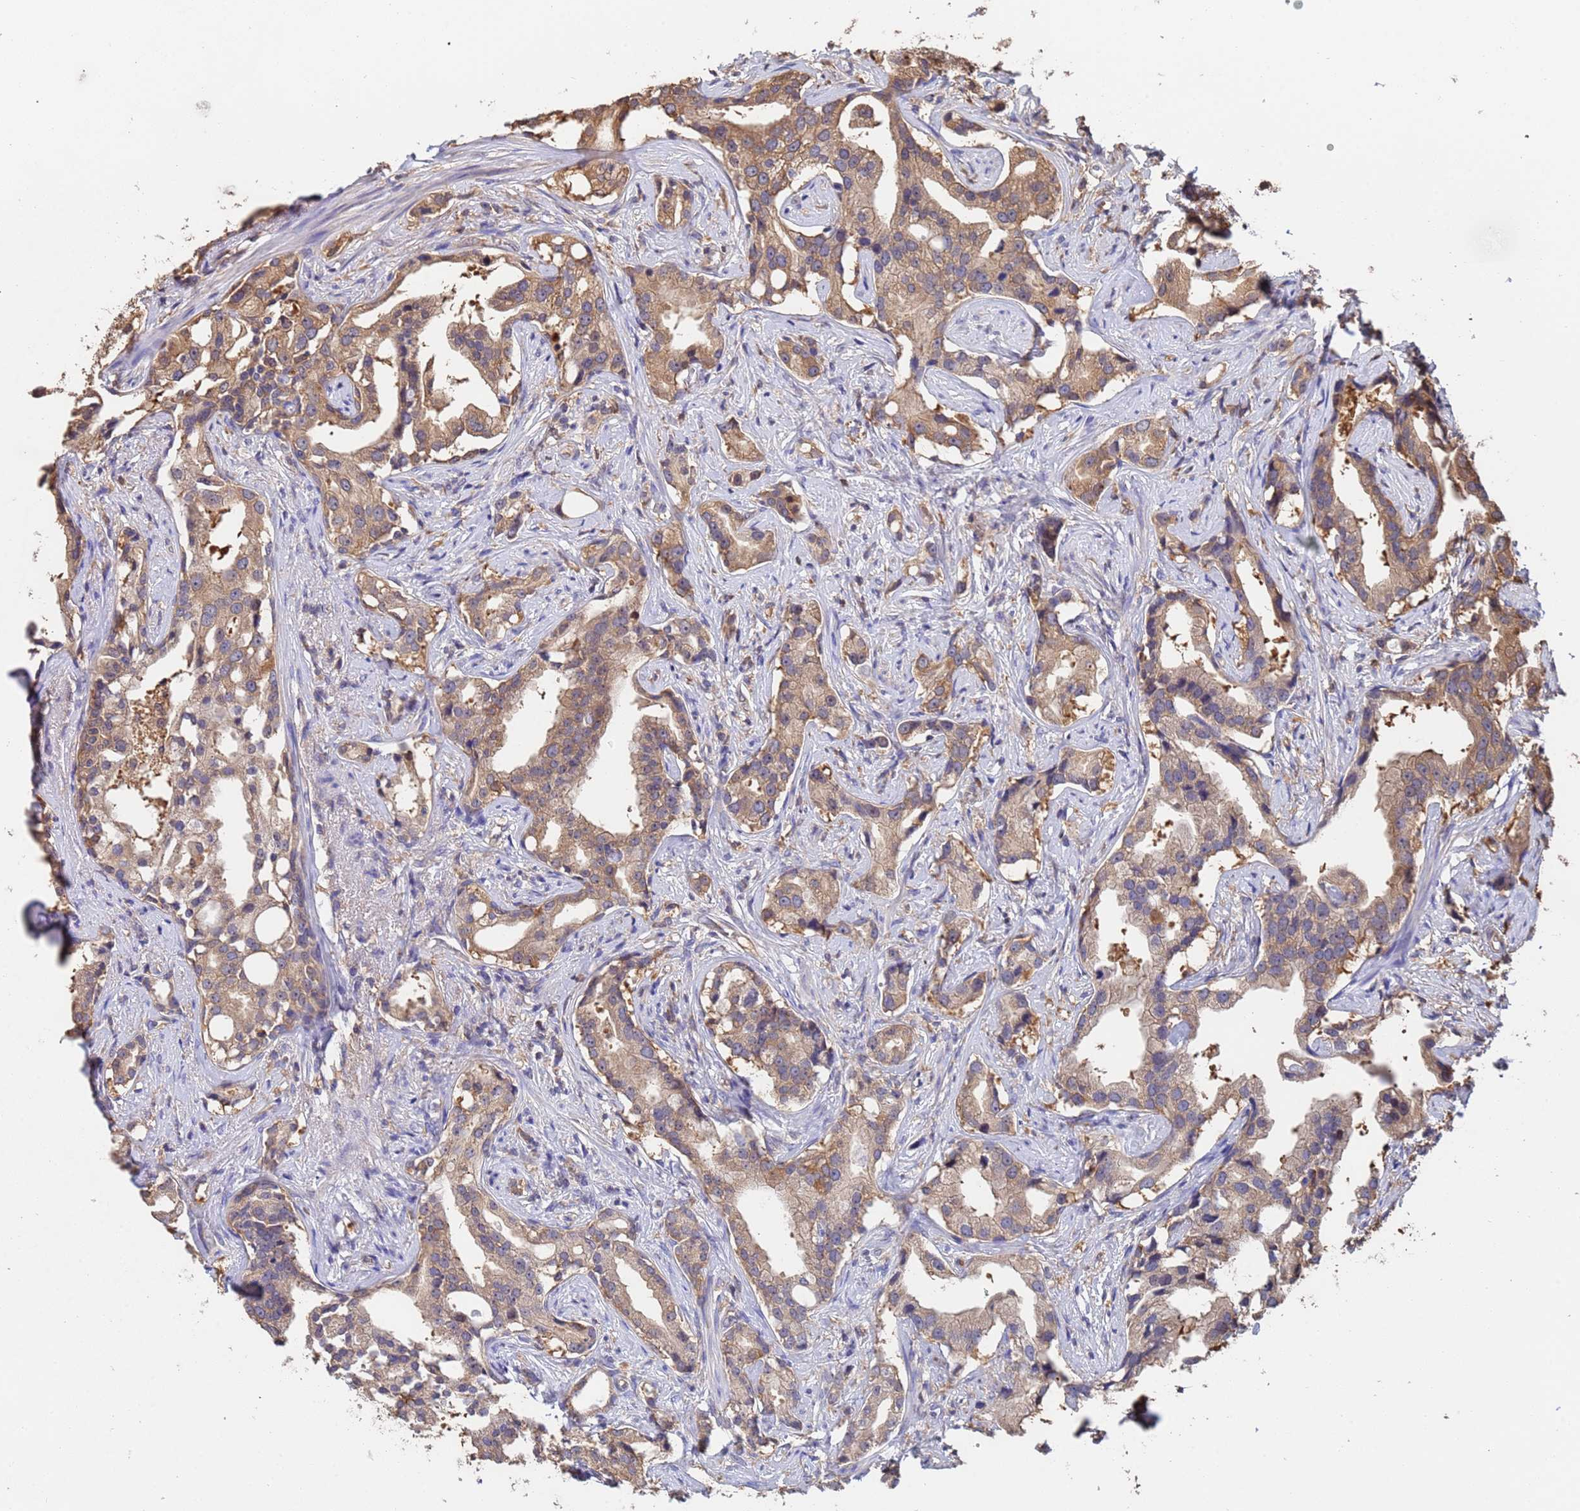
{"staining": {"intensity": "moderate", "quantity": ">75%", "location": "cytoplasmic/membranous"}, "tissue": "prostate cancer", "cell_type": "Tumor cells", "image_type": "cancer", "snomed": [{"axis": "morphology", "description": "Adenocarcinoma, High grade"}, {"axis": "topography", "description": "Prostate"}], "caption": "A high-resolution image shows immunohistochemistry staining of prostate cancer, which shows moderate cytoplasmic/membranous staining in about >75% of tumor cells.", "gene": "FAM25A", "patient": {"sex": "male", "age": 67}}